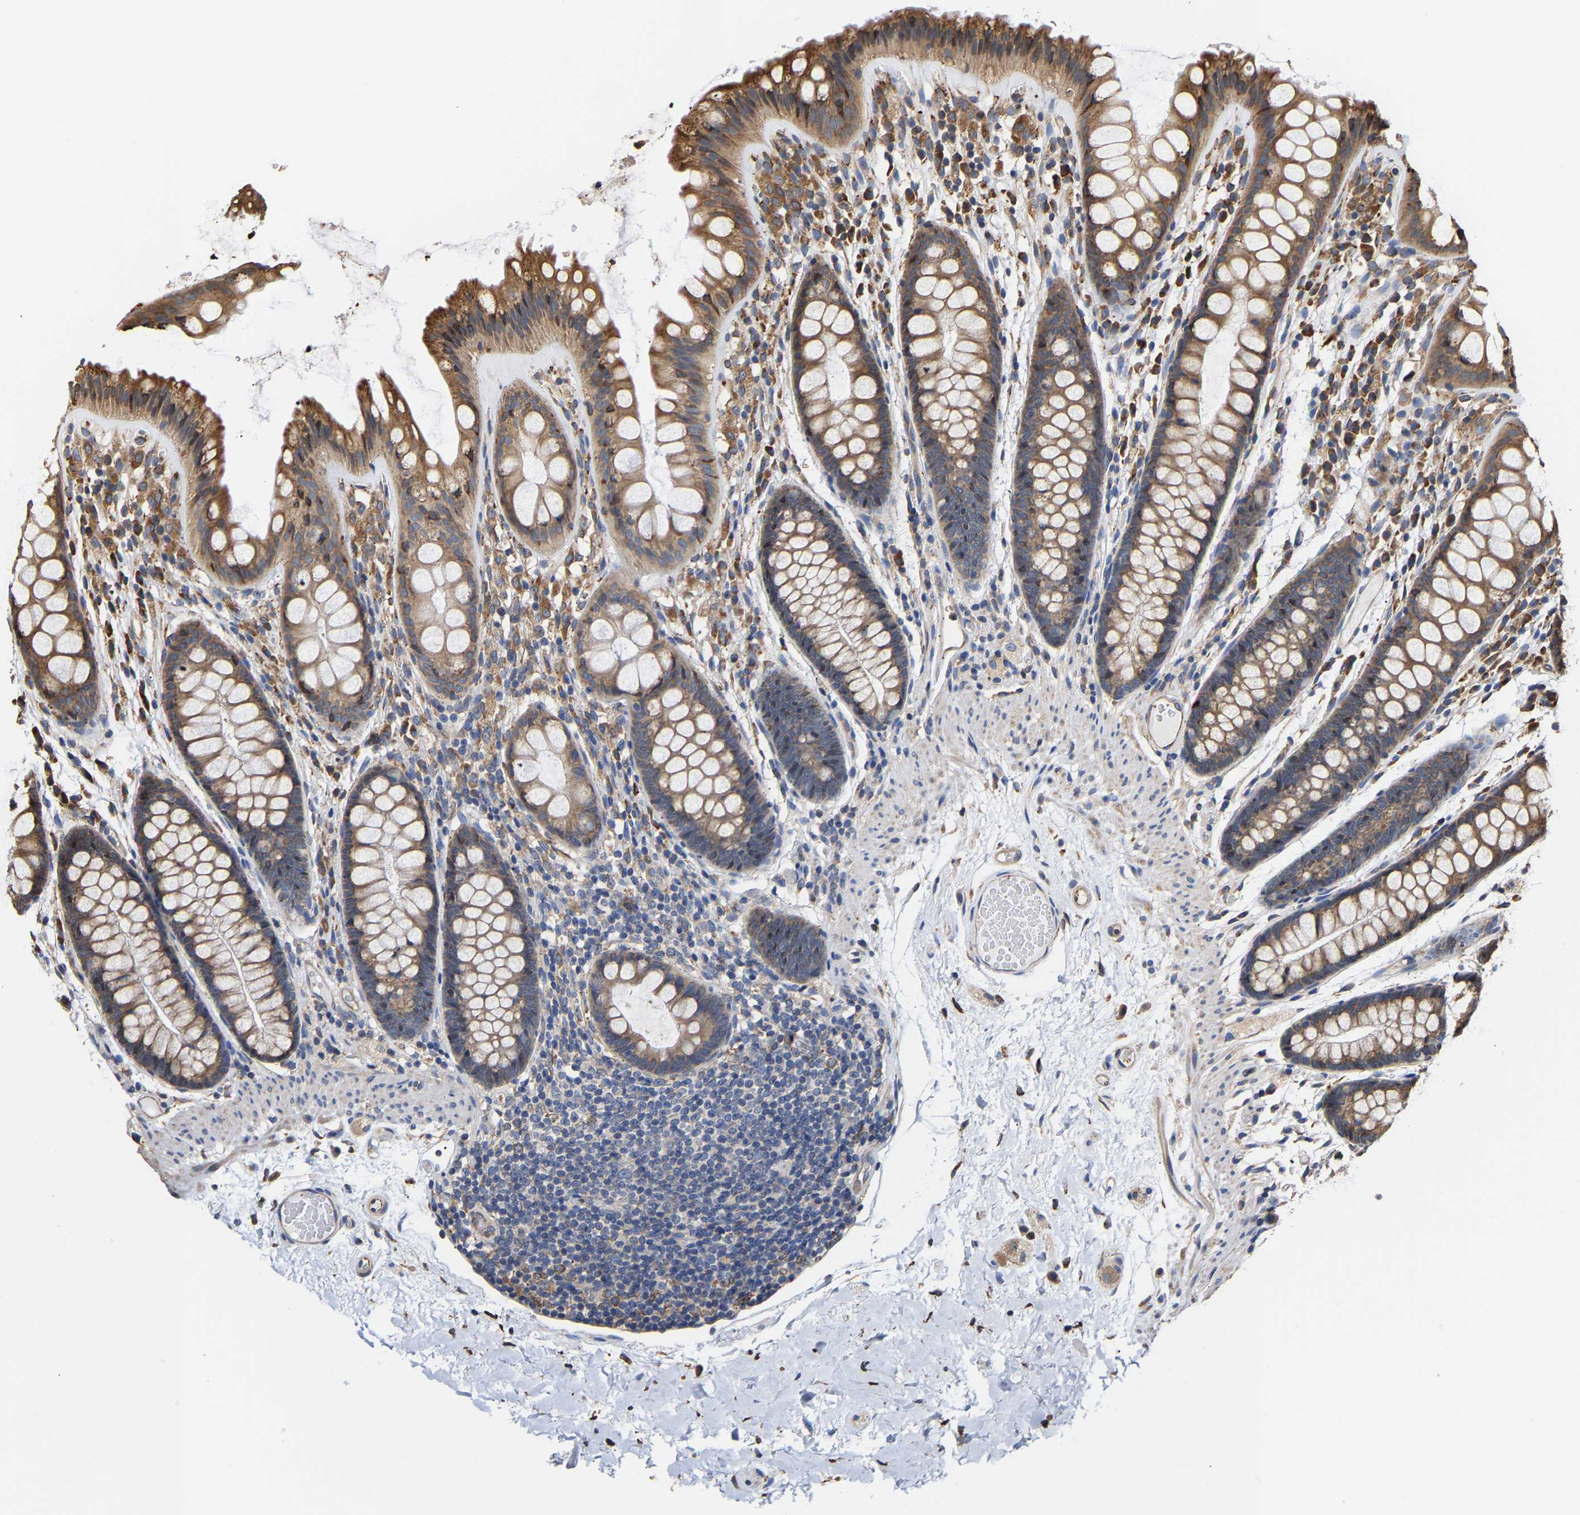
{"staining": {"intensity": "weak", "quantity": ">75%", "location": "cytoplasmic/membranous"}, "tissue": "colon", "cell_type": "Endothelial cells", "image_type": "normal", "snomed": [{"axis": "morphology", "description": "Normal tissue, NOS"}, {"axis": "topography", "description": "Colon"}], "caption": "Colon stained with immunohistochemistry (IHC) displays weak cytoplasmic/membranous positivity in approximately >75% of endothelial cells.", "gene": "ARAP1", "patient": {"sex": "female", "age": 56}}